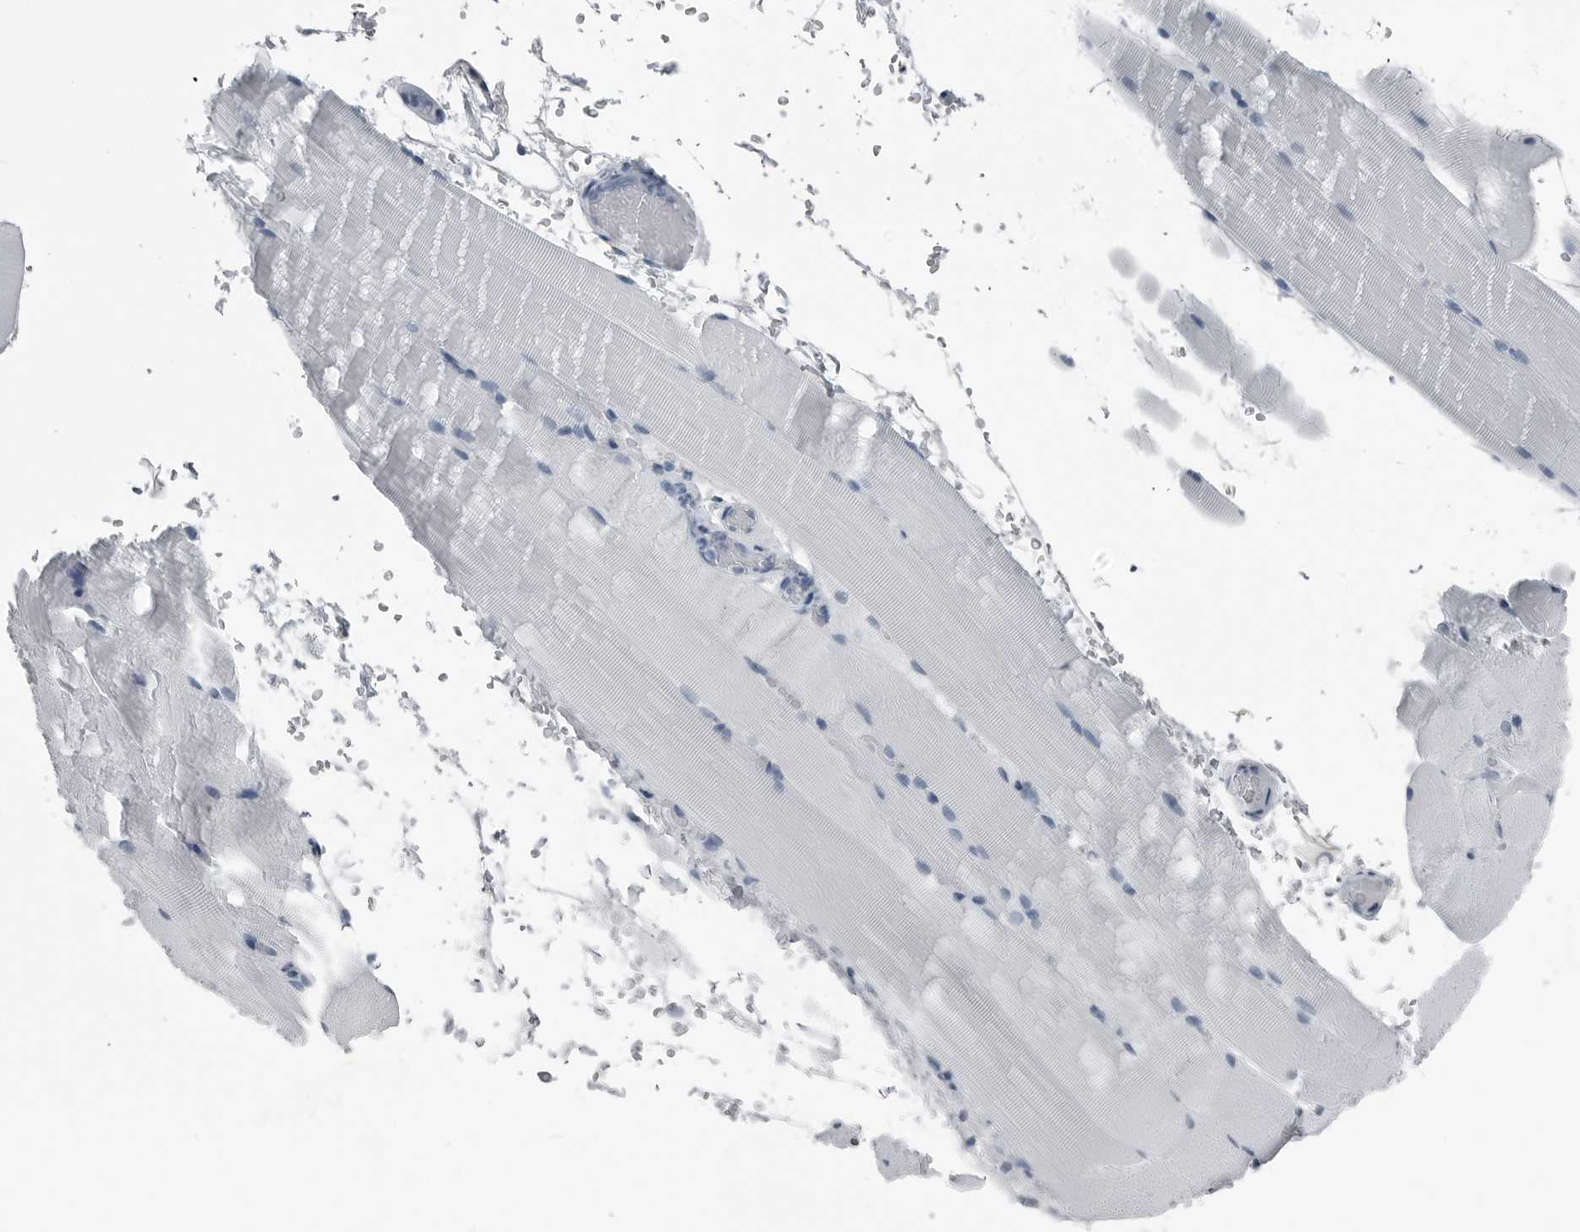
{"staining": {"intensity": "negative", "quantity": "none", "location": "none"}, "tissue": "skeletal muscle", "cell_type": "Myocytes", "image_type": "normal", "snomed": [{"axis": "morphology", "description": "Normal tissue, NOS"}, {"axis": "topography", "description": "Skeletal muscle"}, {"axis": "topography", "description": "Parathyroid gland"}], "caption": "A high-resolution micrograph shows immunohistochemistry (IHC) staining of unremarkable skeletal muscle, which displays no significant positivity in myocytes.", "gene": "SPINK1", "patient": {"sex": "female", "age": 37}}